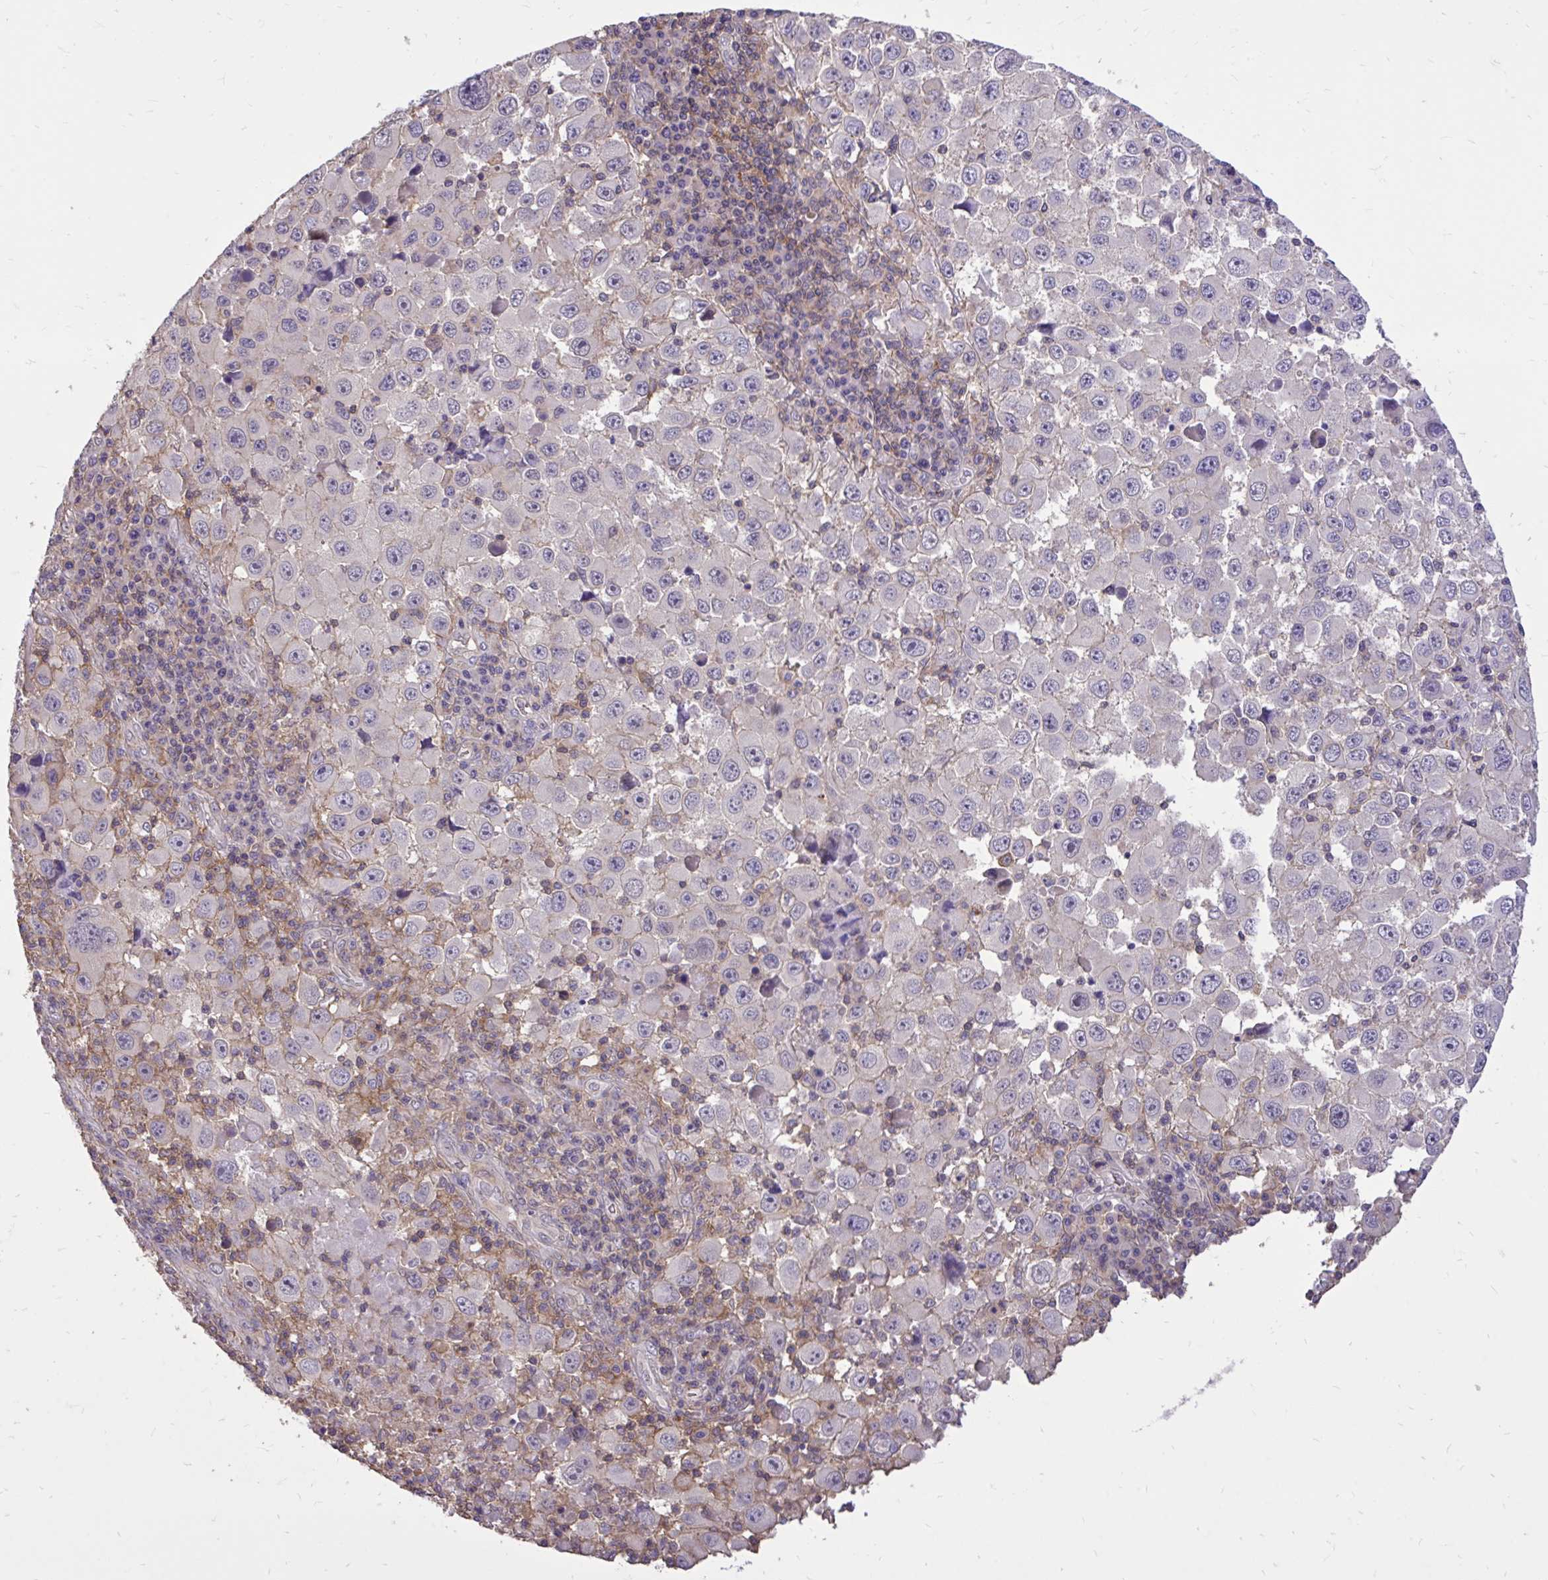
{"staining": {"intensity": "negative", "quantity": "none", "location": "none"}, "tissue": "melanoma", "cell_type": "Tumor cells", "image_type": "cancer", "snomed": [{"axis": "morphology", "description": "Malignant melanoma, Metastatic site"}, {"axis": "topography", "description": "Lymph node"}], "caption": "Tumor cells show no significant staining in malignant melanoma (metastatic site).", "gene": "IGFL2", "patient": {"sex": "female", "age": 67}}